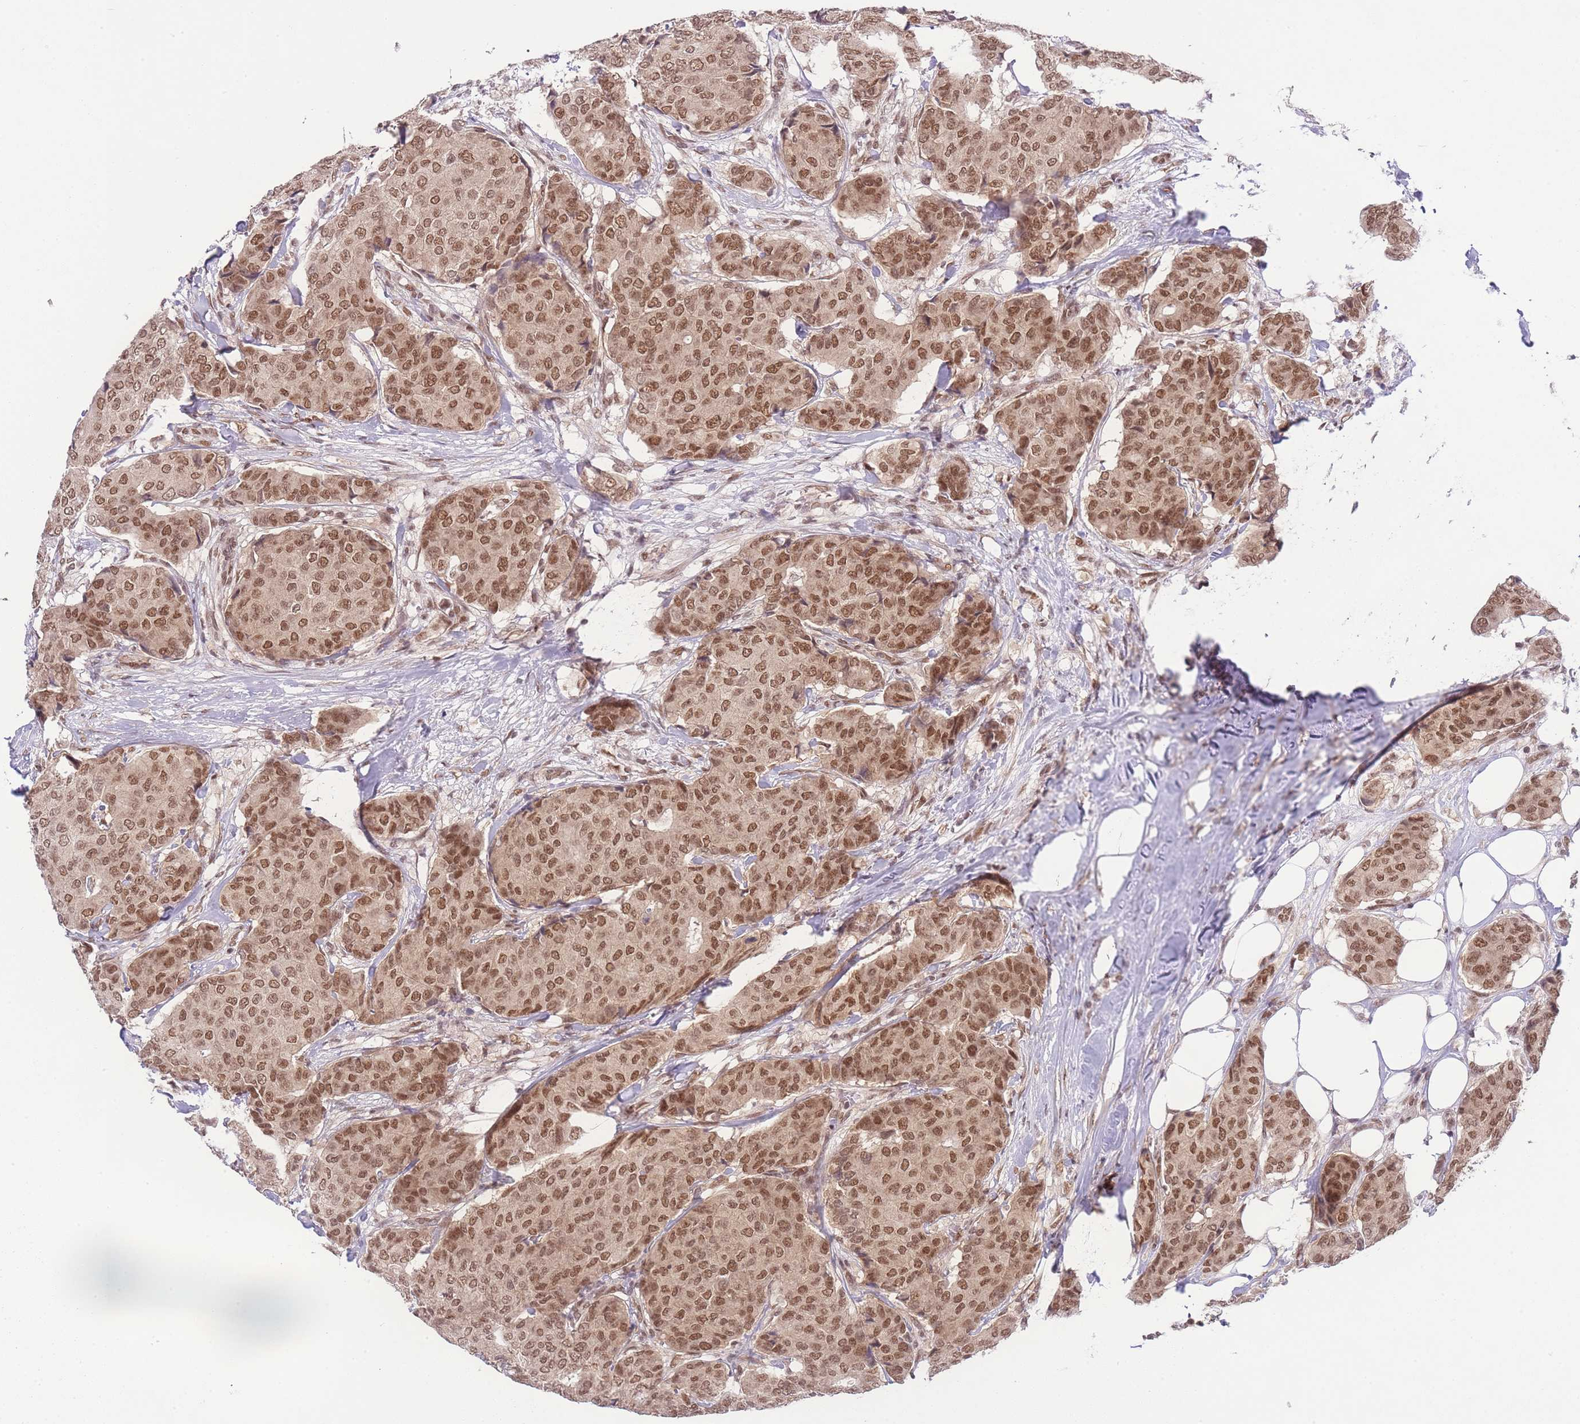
{"staining": {"intensity": "moderate", "quantity": ">75%", "location": "nuclear"}, "tissue": "breast cancer", "cell_type": "Tumor cells", "image_type": "cancer", "snomed": [{"axis": "morphology", "description": "Duct carcinoma"}, {"axis": "topography", "description": "Breast"}], "caption": "This is a histology image of immunohistochemistry (IHC) staining of breast cancer (intraductal carcinoma), which shows moderate positivity in the nuclear of tumor cells.", "gene": "TMED3", "patient": {"sex": "female", "age": 75}}